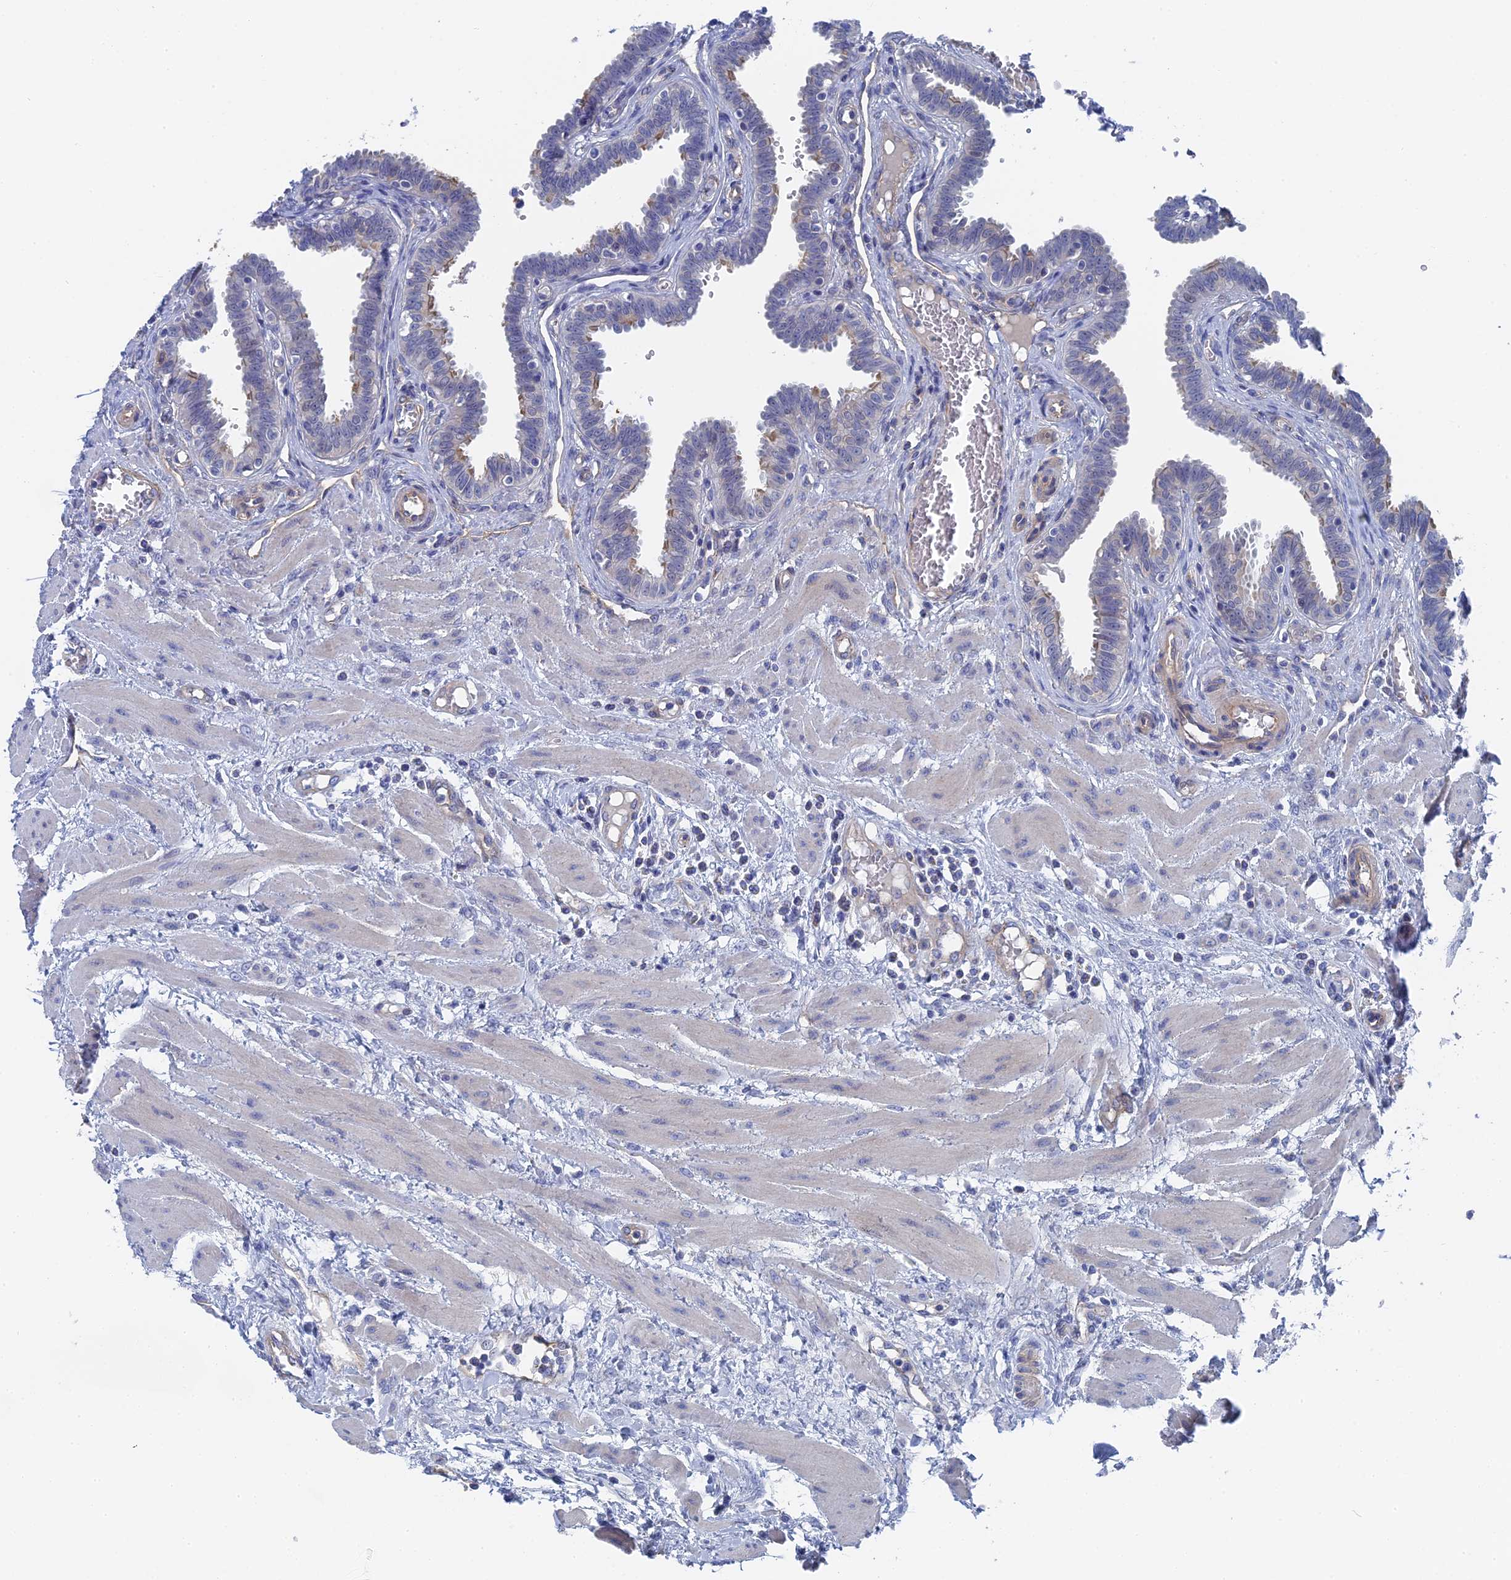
{"staining": {"intensity": "weak", "quantity": "<25%", "location": "cytoplasmic/membranous"}, "tissue": "fallopian tube", "cell_type": "Glandular cells", "image_type": "normal", "snomed": [{"axis": "morphology", "description": "Normal tissue, NOS"}, {"axis": "topography", "description": "Fallopian tube"}], "caption": "Human fallopian tube stained for a protein using immunohistochemistry demonstrates no expression in glandular cells.", "gene": "MTHFSD", "patient": {"sex": "female", "age": 32}}